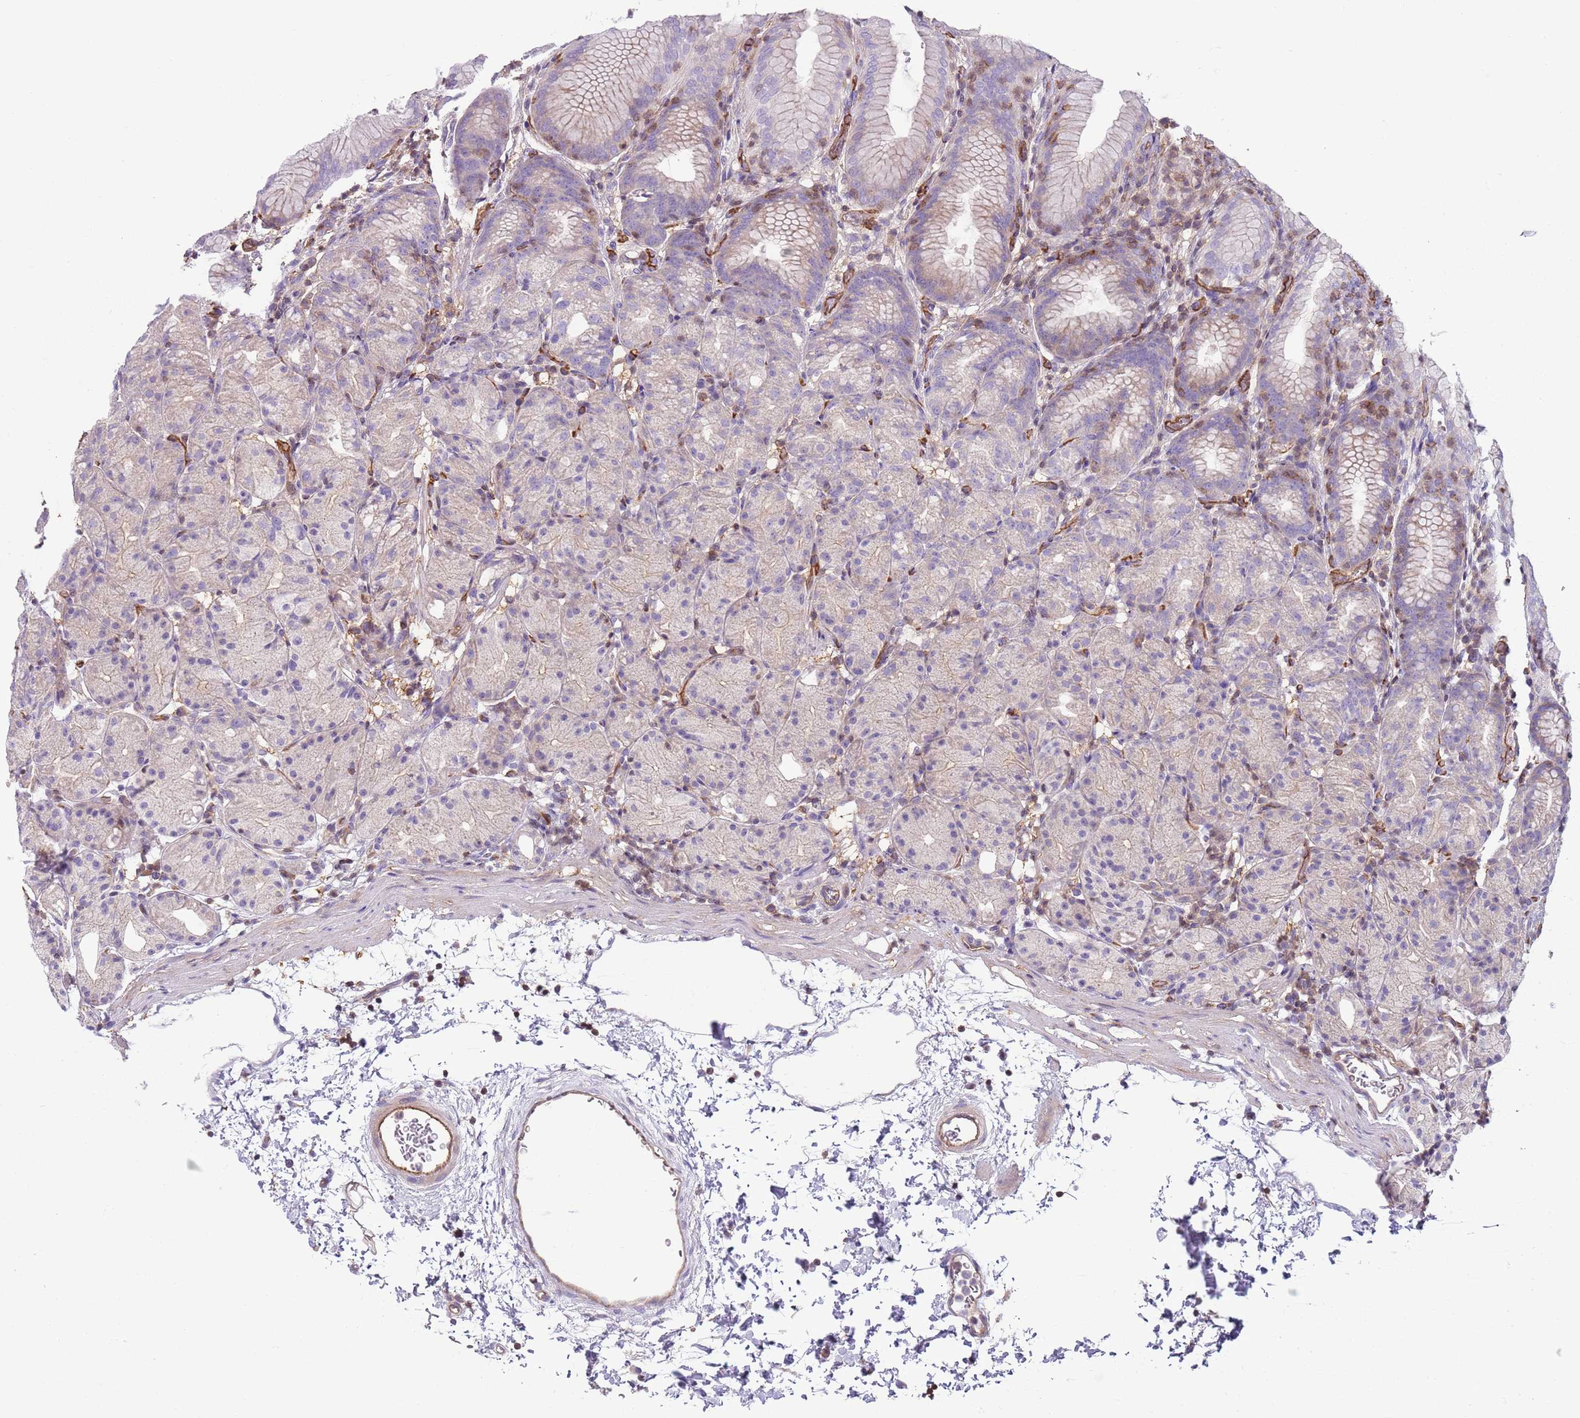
{"staining": {"intensity": "moderate", "quantity": "25%-75%", "location": "cytoplasmic/membranous"}, "tissue": "stomach", "cell_type": "Glandular cells", "image_type": "normal", "snomed": [{"axis": "morphology", "description": "Normal tissue, NOS"}, {"axis": "topography", "description": "Stomach, upper"}], "caption": "DAB (3,3'-diaminobenzidine) immunohistochemical staining of benign stomach displays moderate cytoplasmic/membranous protein positivity in approximately 25%-75% of glandular cells.", "gene": "GNAI1", "patient": {"sex": "male", "age": 48}}